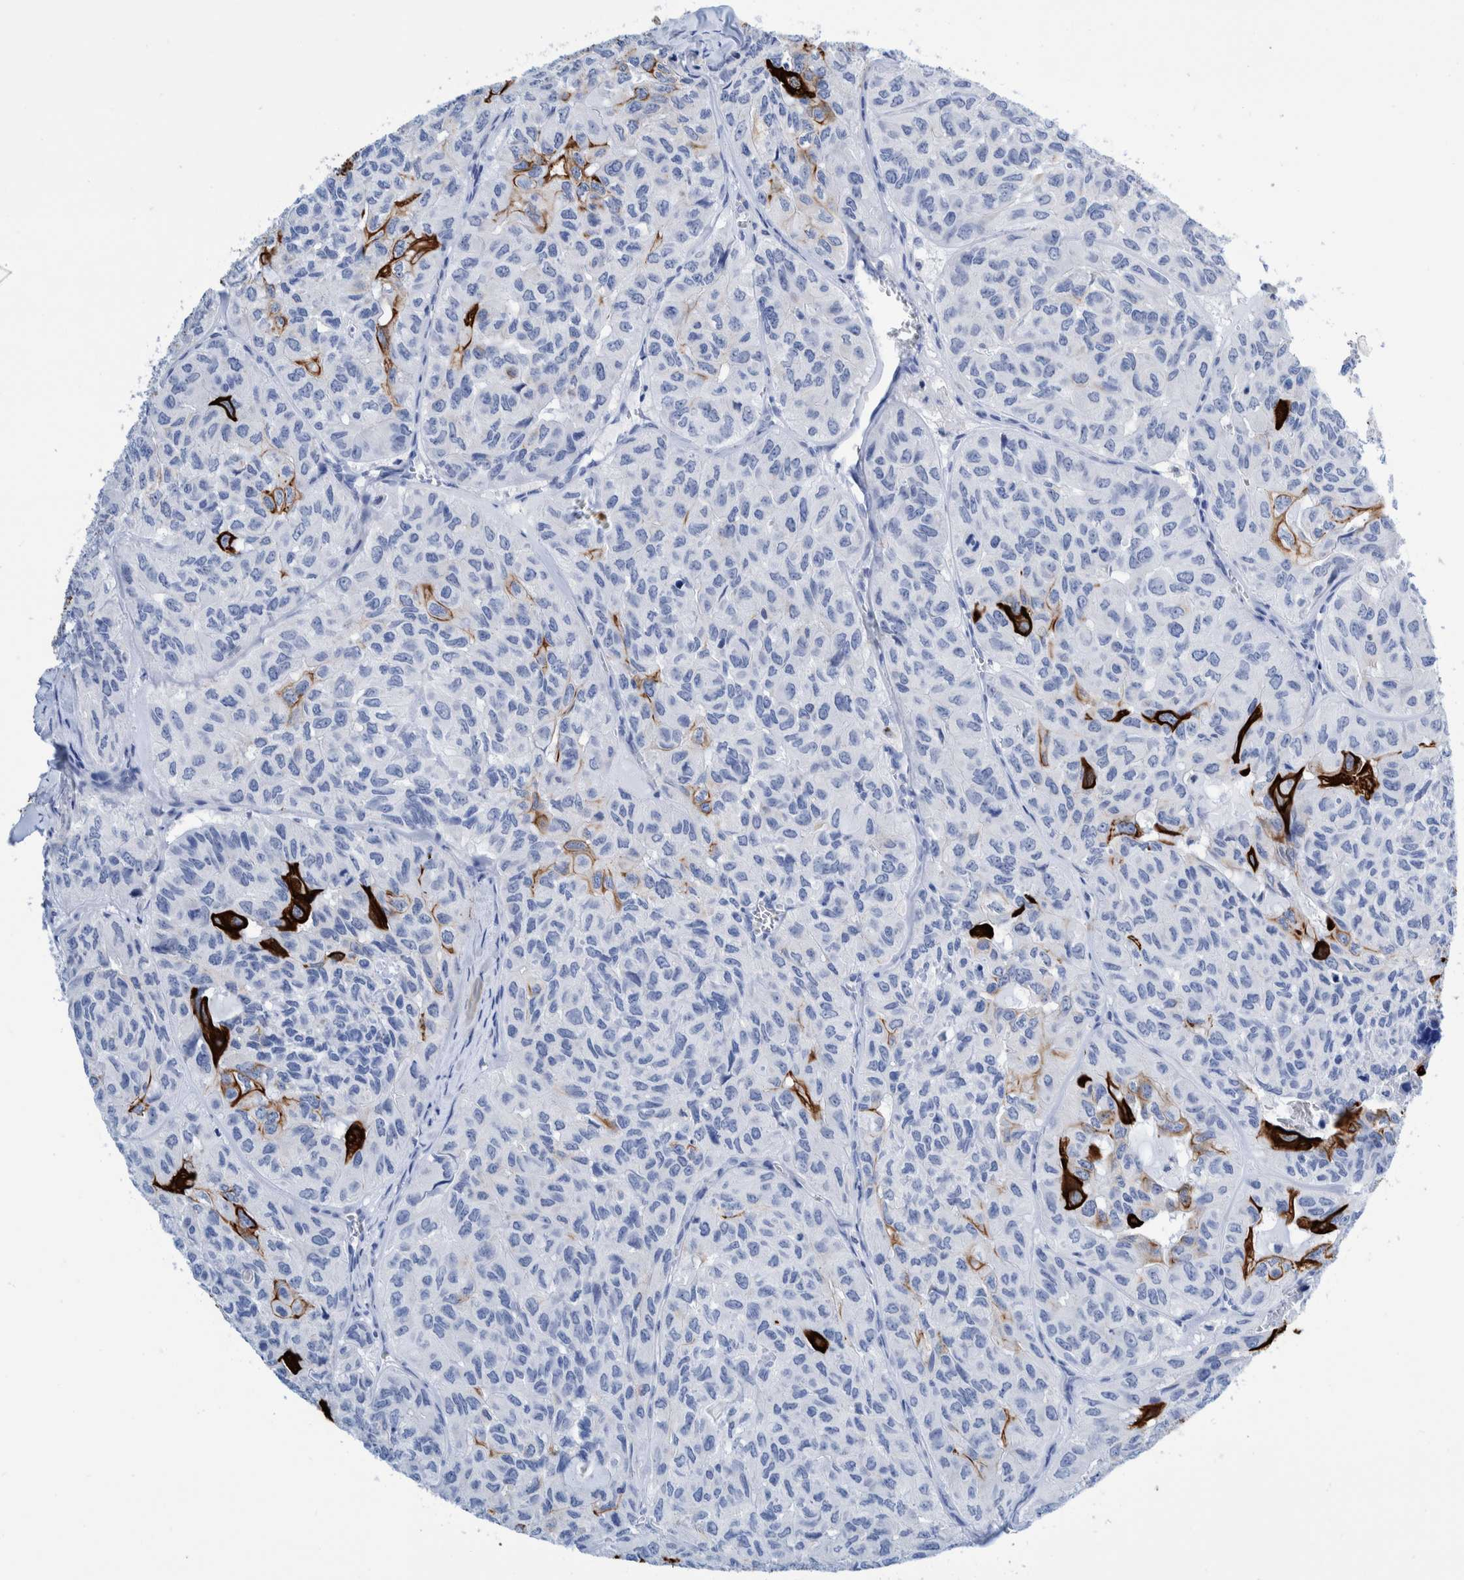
{"staining": {"intensity": "strong", "quantity": "<25%", "location": "cytoplasmic/membranous"}, "tissue": "head and neck cancer", "cell_type": "Tumor cells", "image_type": "cancer", "snomed": [{"axis": "morphology", "description": "Adenocarcinoma, NOS"}, {"axis": "topography", "description": "Salivary gland, NOS"}, {"axis": "topography", "description": "Head-Neck"}], "caption": "A brown stain shows strong cytoplasmic/membranous staining of a protein in adenocarcinoma (head and neck) tumor cells. (Stains: DAB in brown, nuclei in blue, Microscopy: brightfield microscopy at high magnification).", "gene": "KRT14", "patient": {"sex": "female", "age": 76}}